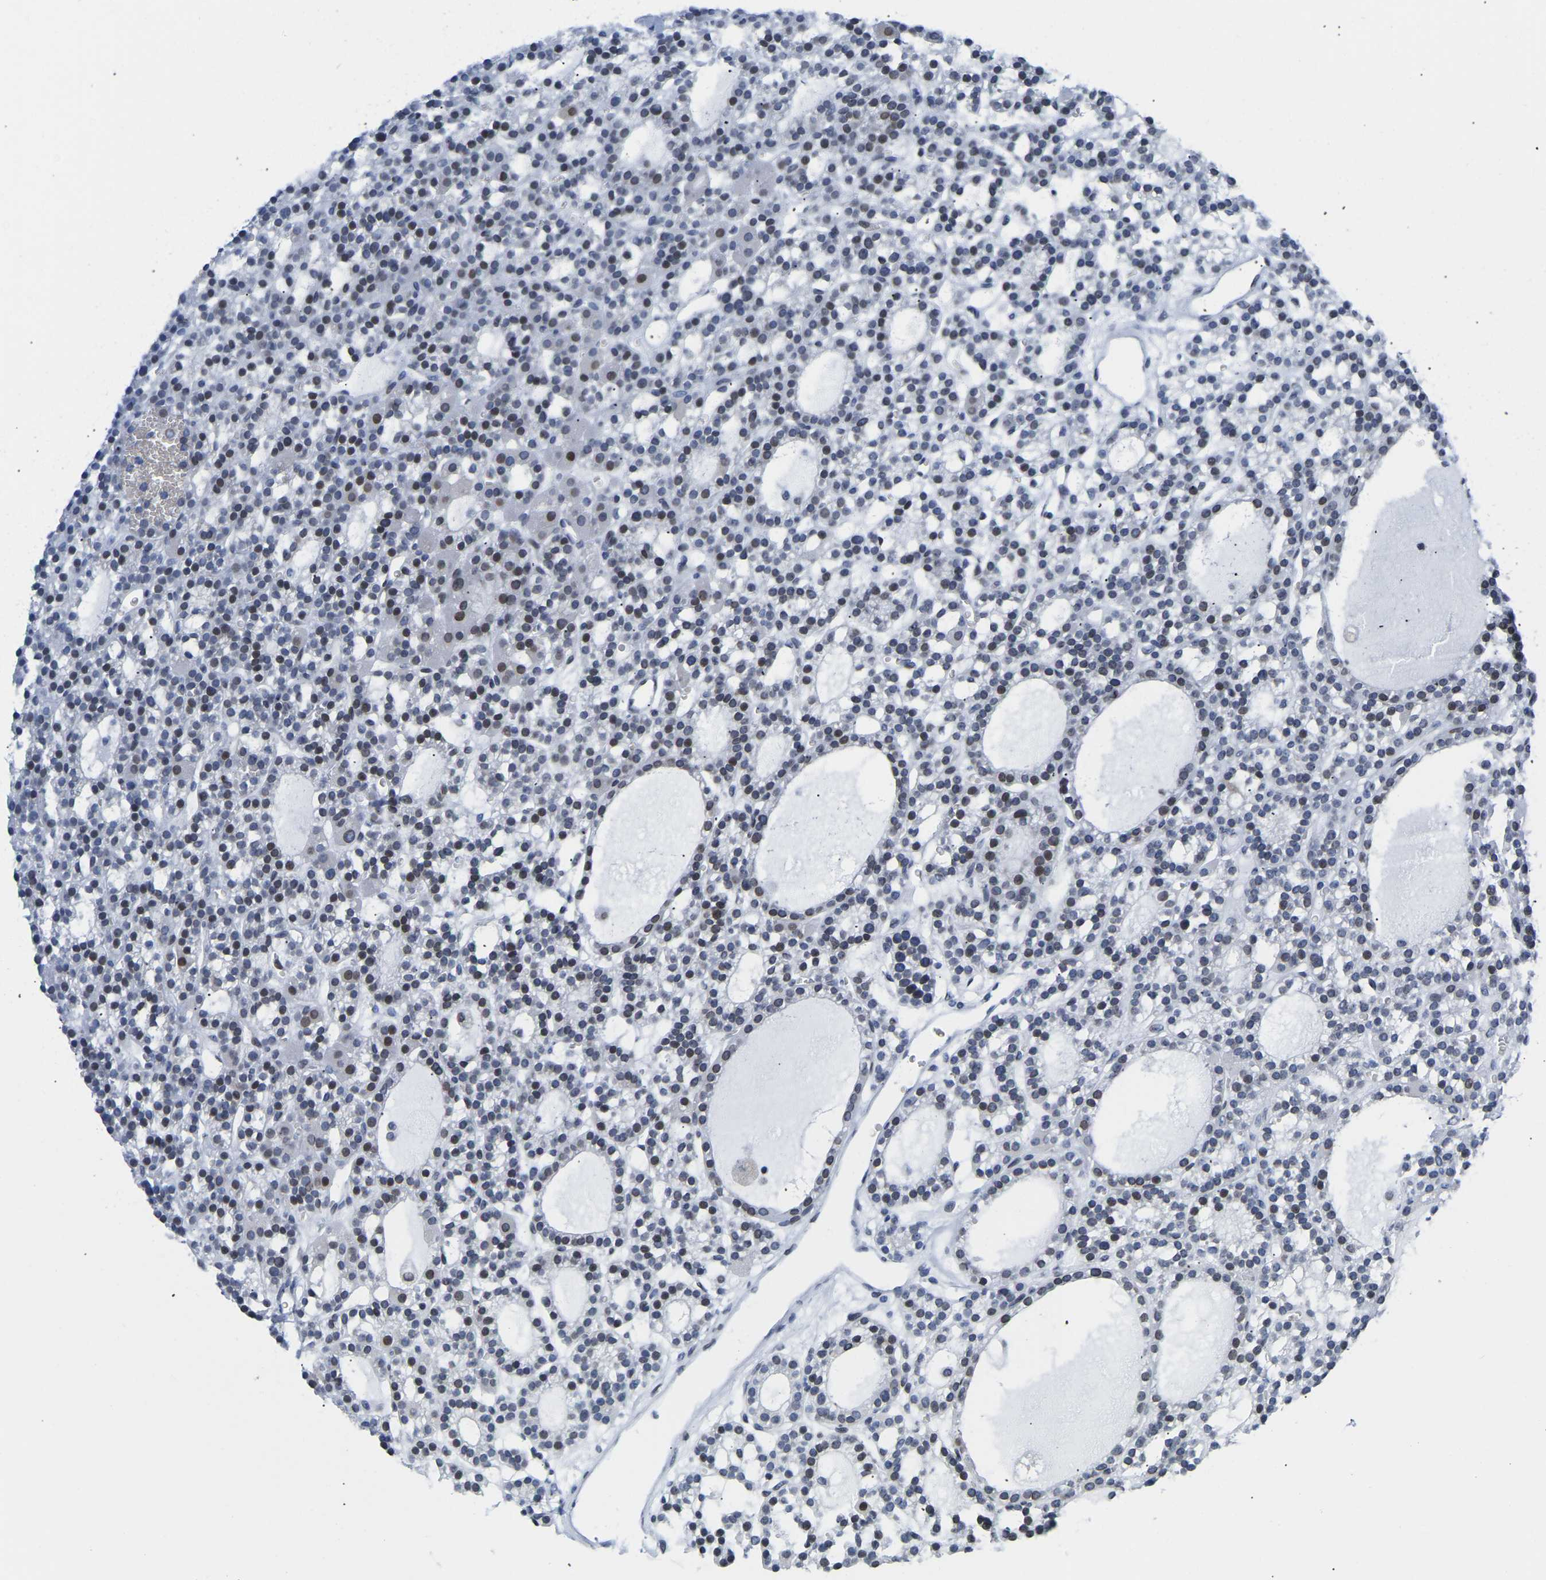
{"staining": {"intensity": "moderate", "quantity": "<25%", "location": "nuclear"}, "tissue": "parathyroid gland", "cell_type": "Glandular cells", "image_type": "normal", "snomed": [{"axis": "morphology", "description": "Normal tissue, NOS"}, {"axis": "morphology", "description": "Adenoma, NOS"}, {"axis": "topography", "description": "Parathyroid gland"}], "caption": "Human parathyroid gland stained for a protein (brown) exhibits moderate nuclear positive staining in approximately <25% of glandular cells.", "gene": "UPK3A", "patient": {"sex": "female", "age": 58}}